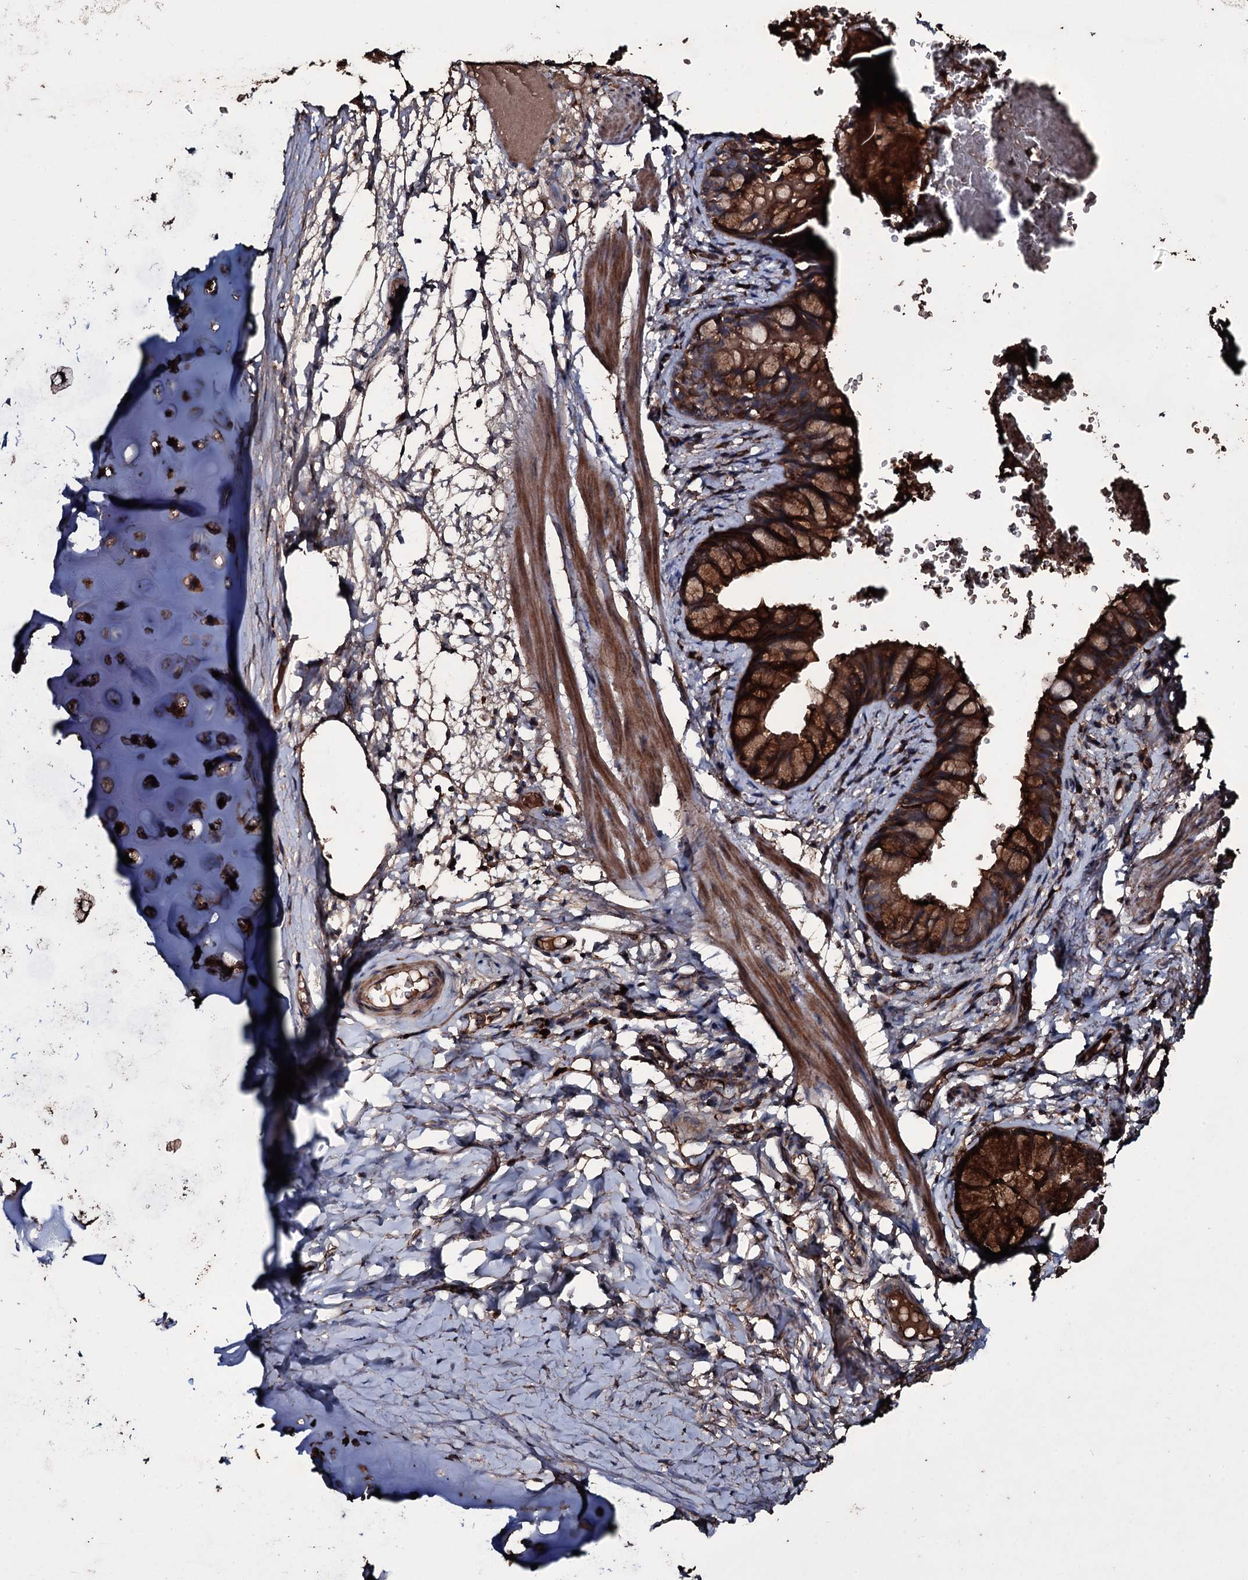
{"staining": {"intensity": "strong", "quantity": ">75%", "location": "cytoplasmic/membranous"}, "tissue": "bronchus", "cell_type": "Respiratory epithelial cells", "image_type": "normal", "snomed": [{"axis": "morphology", "description": "Normal tissue, NOS"}, {"axis": "topography", "description": "Cartilage tissue"}, {"axis": "topography", "description": "Bronchus"}], "caption": "Normal bronchus reveals strong cytoplasmic/membranous expression in about >75% of respiratory epithelial cells.", "gene": "ZSWIM8", "patient": {"sex": "female", "age": 36}}